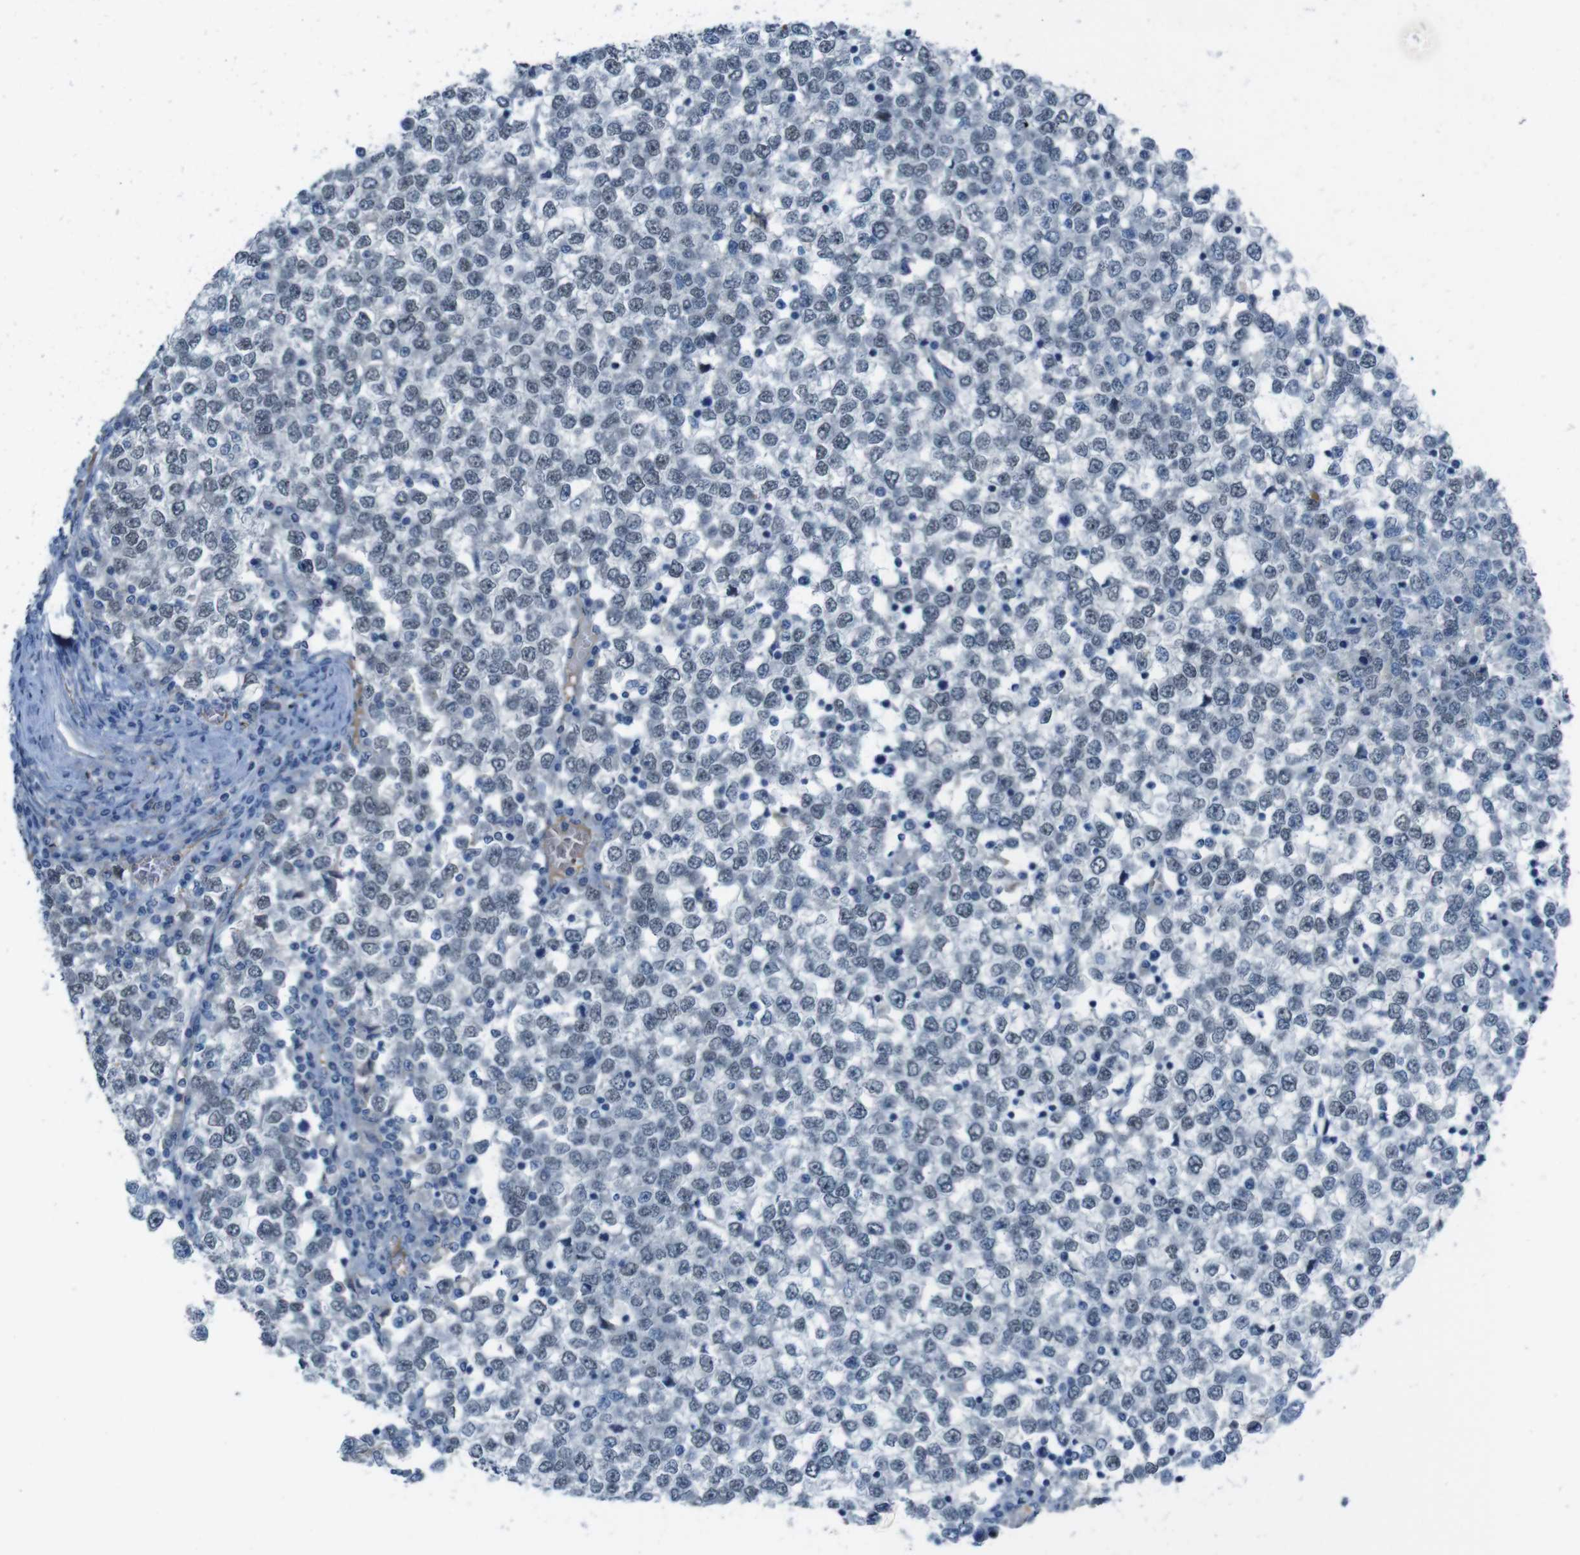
{"staining": {"intensity": "negative", "quantity": "none", "location": "none"}, "tissue": "testis cancer", "cell_type": "Tumor cells", "image_type": "cancer", "snomed": [{"axis": "morphology", "description": "Seminoma, NOS"}, {"axis": "topography", "description": "Testis"}], "caption": "Tumor cells show no significant protein staining in testis cancer. Nuclei are stained in blue.", "gene": "CDHR2", "patient": {"sex": "male", "age": 65}}